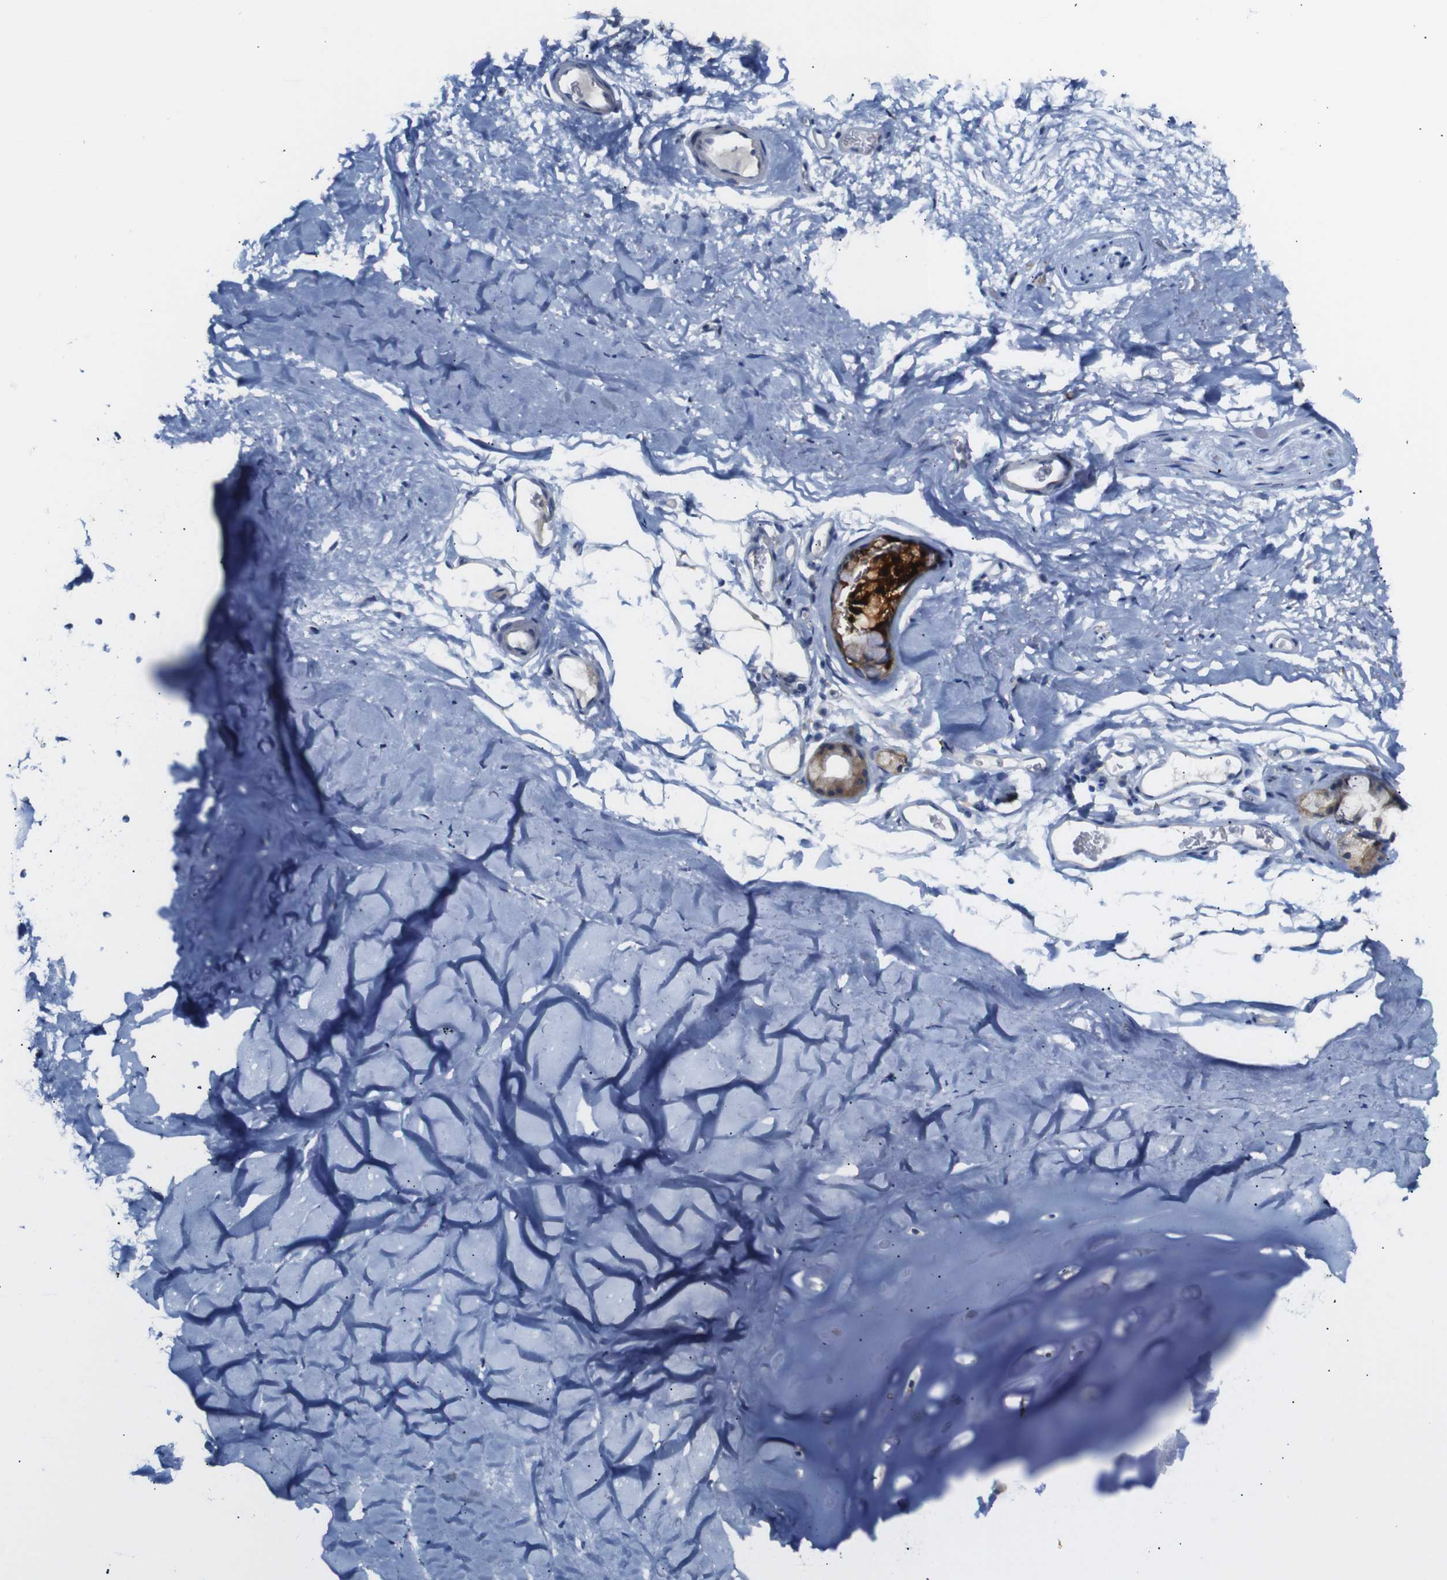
{"staining": {"intensity": "negative", "quantity": "none", "location": "none"}, "tissue": "adipose tissue", "cell_type": "Adipocytes", "image_type": "normal", "snomed": [{"axis": "morphology", "description": "Normal tissue, NOS"}, {"axis": "topography", "description": "Bronchus"}], "caption": "IHC of normal adipose tissue displays no expression in adipocytes. (DAB immunohistochemistry with hematoxylin counter stain).", "gene": "ALOX15", "patient": {"sex": "female", "age": 73}}